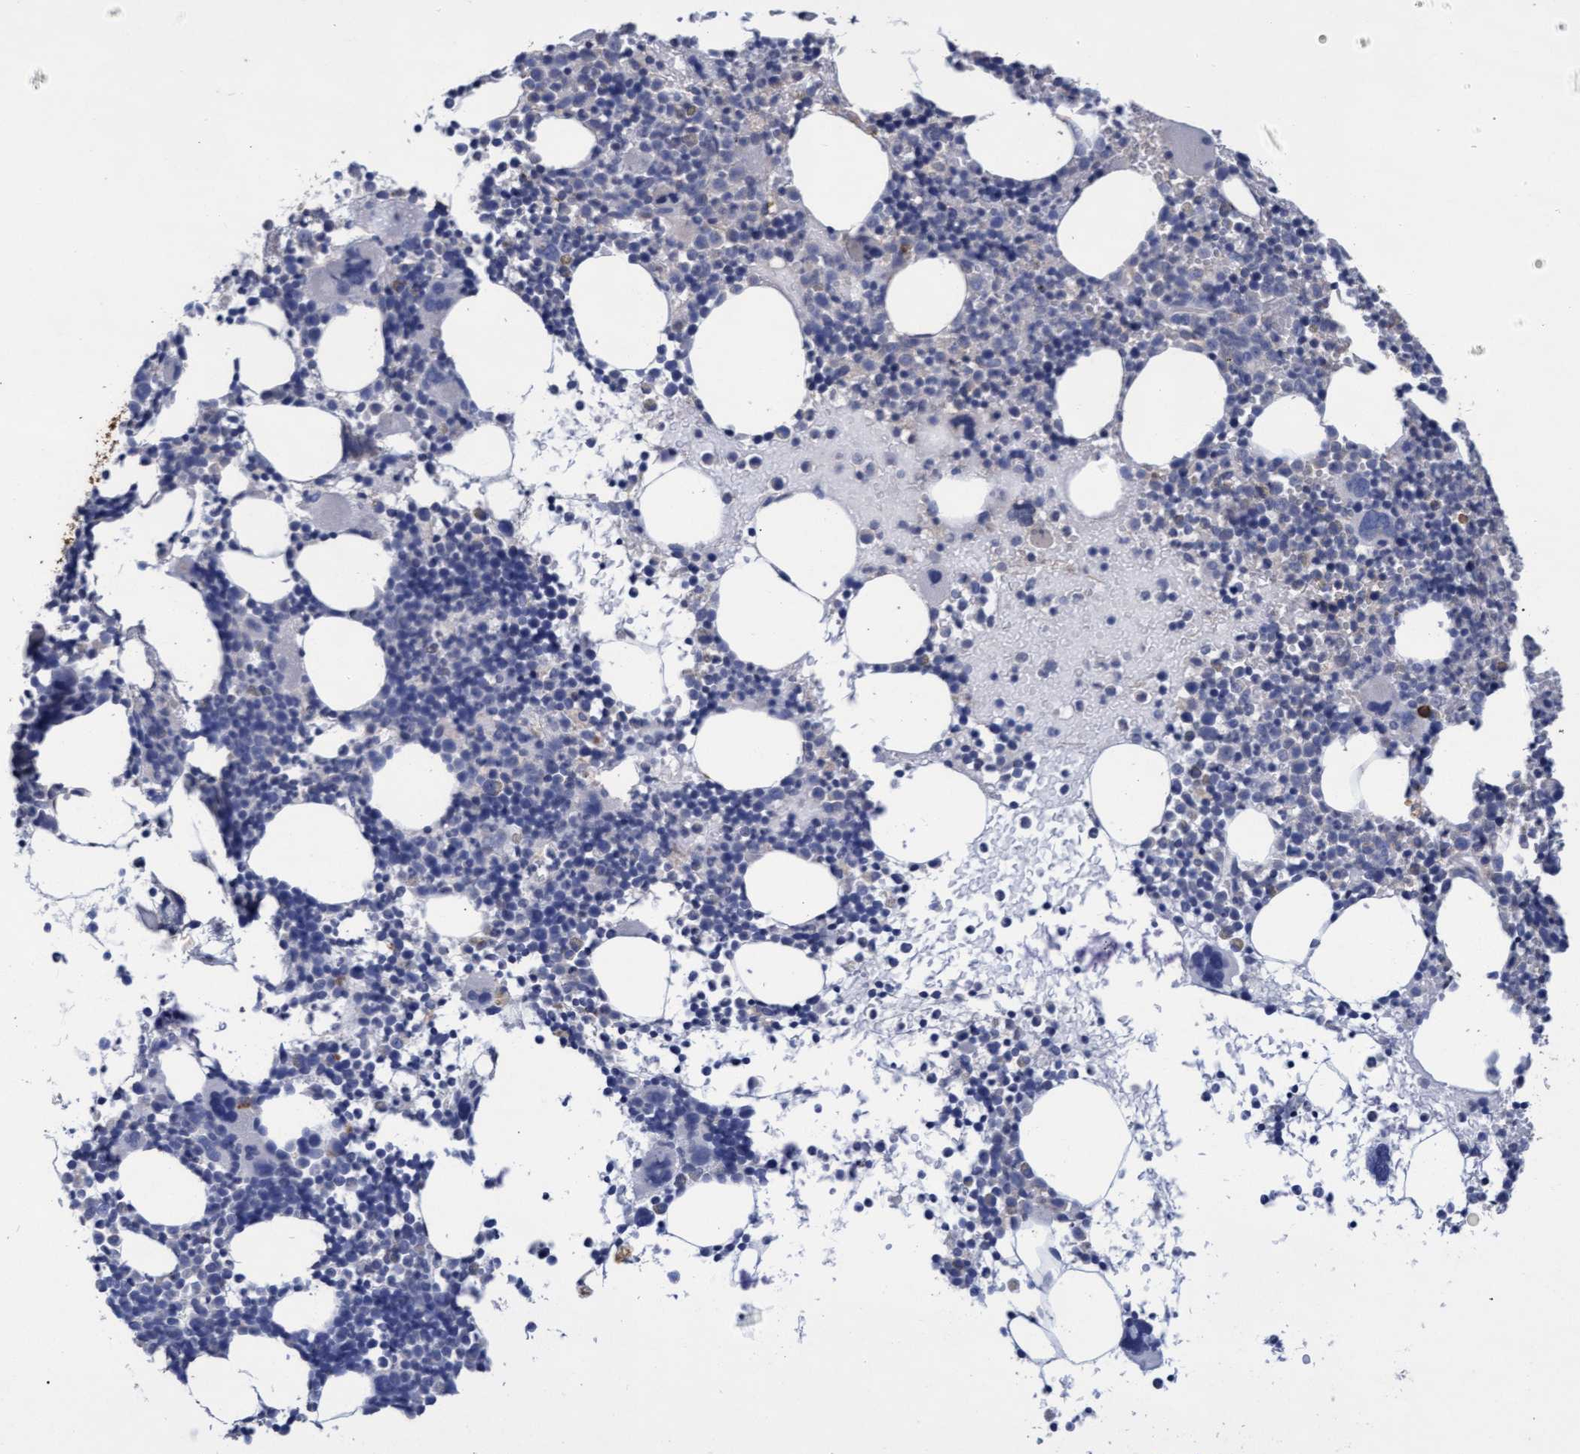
{"staining": {"intensity": "strong", "quantity": "<25%", "location": "cytoplasmic/membranous"}, "tissue": "bone marrow", "cell_type": "Hematopoietic cells", "image_type": "normal", "snomed": [{"axis": "morphology", "description": "Normal tissue, NOS"}, {"axis": "morphology", "description": "Inflammation, NOS"}, {"axis": "topography", "description": "Bone marrow"}], "caption": "Immunohistochemical staining of unremarkable human bone marrow exhibits medium levels of strong cytoplasmic/membranous expression in about <25% of hematopoietic cells. The staining was performed using DAB to visualize the protein expression in brown, while the nuclei were stained in blue with hematoxylin (Magnification: 20x).", "gene": "GPR39", "patient": {"sex": "male", "age": 78}}